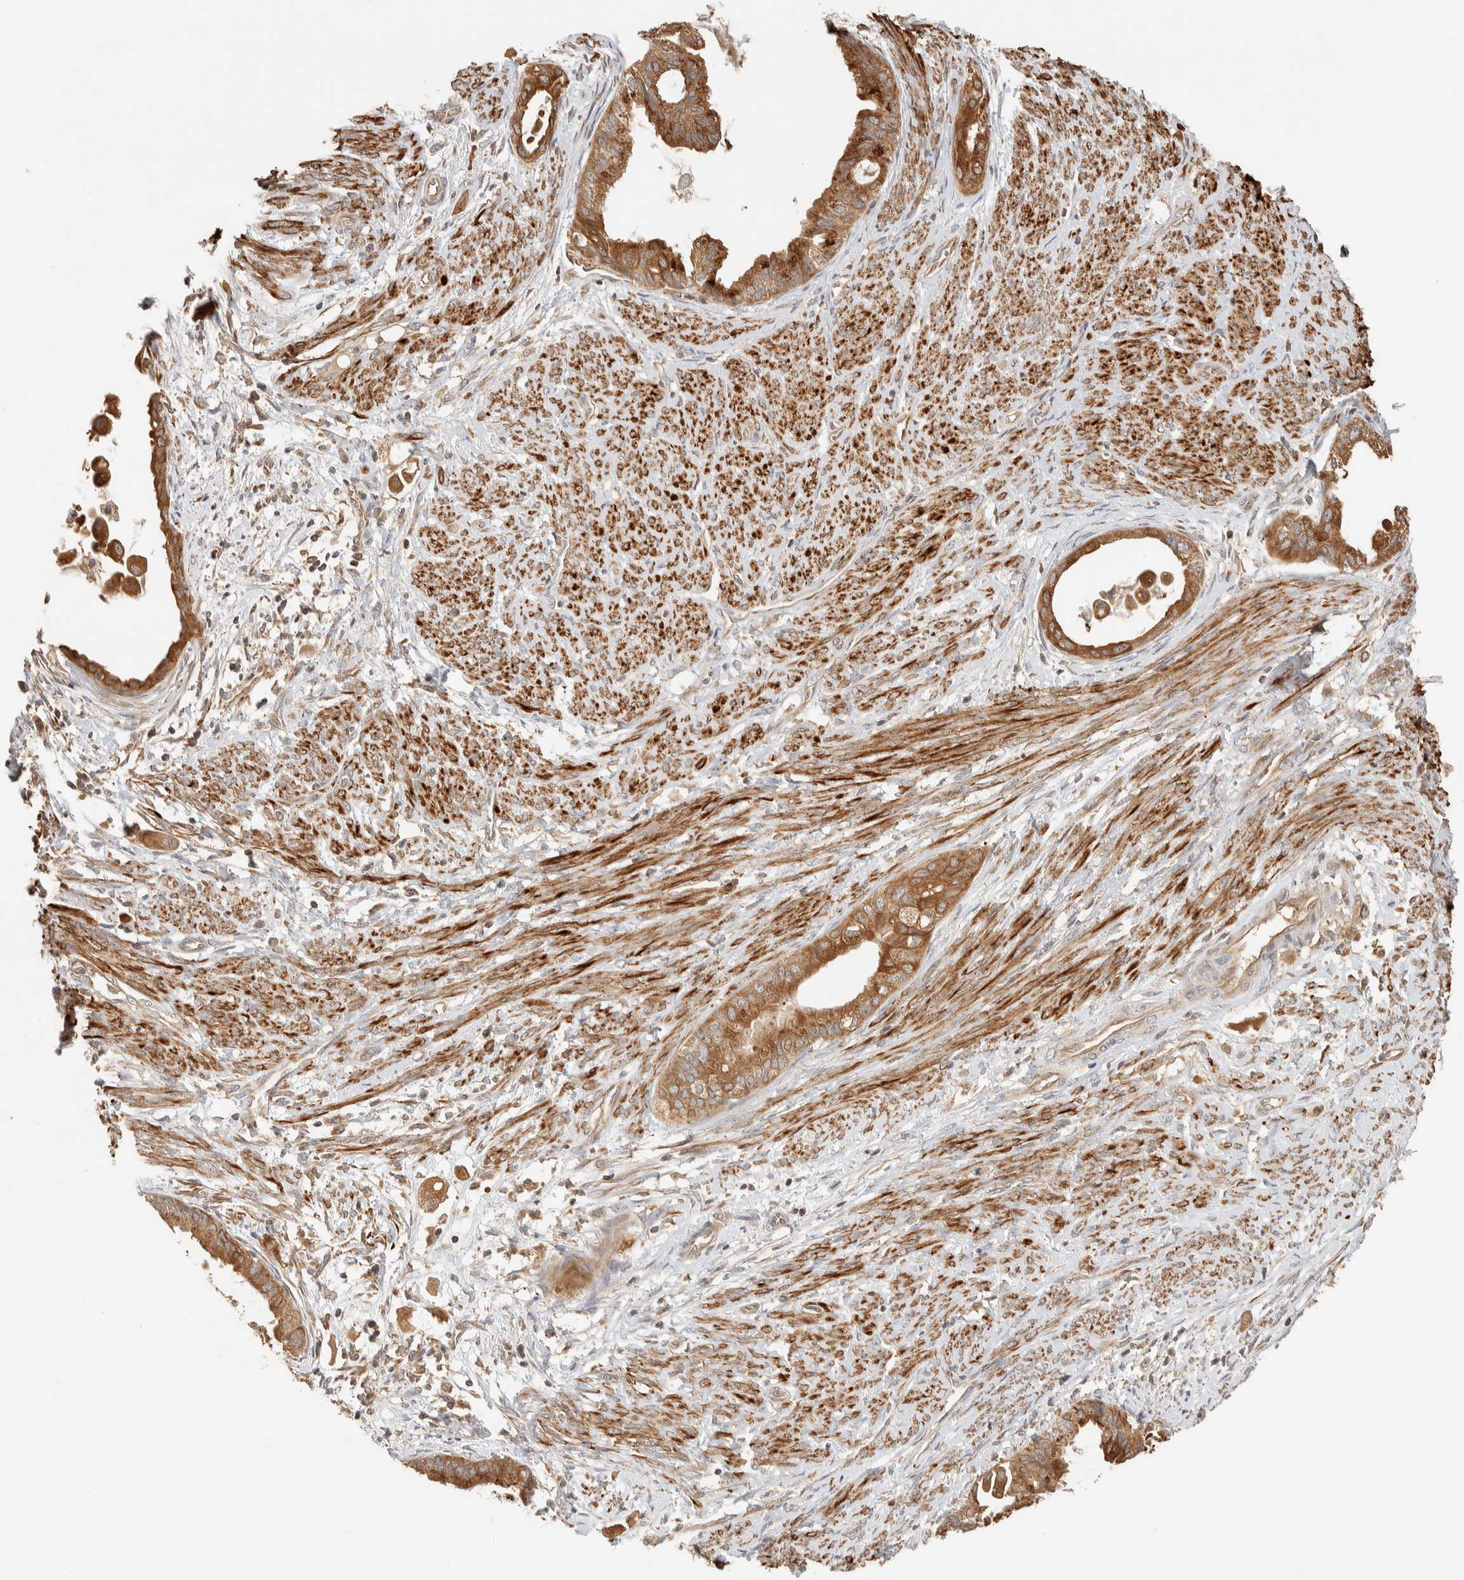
{"staining": {"intensity": "moderate", "quantity": ">75%", "location": "cytoplasmic/membranous"}, "tissue": "cervical cancer", "cell_type": "Tumor cells", "image_type": "cancer", "snomed": [{"axis": "morphology", "description": "Normal tissue, NOS"}, {"axis": "morphology", "description": "Adenocarcinoma, NOS"}, {"axis": "topography", "description": "Cervix"}, {"axis": "topography", "description": "Endometrium"}], "caption": "Tumor cells show medium levels of moderate cytoplasmic/membranous staining in about >75% of cells in human cervical cancer.", "gene": "TTI2", "patient": {"sex": "female", "age": 86}}